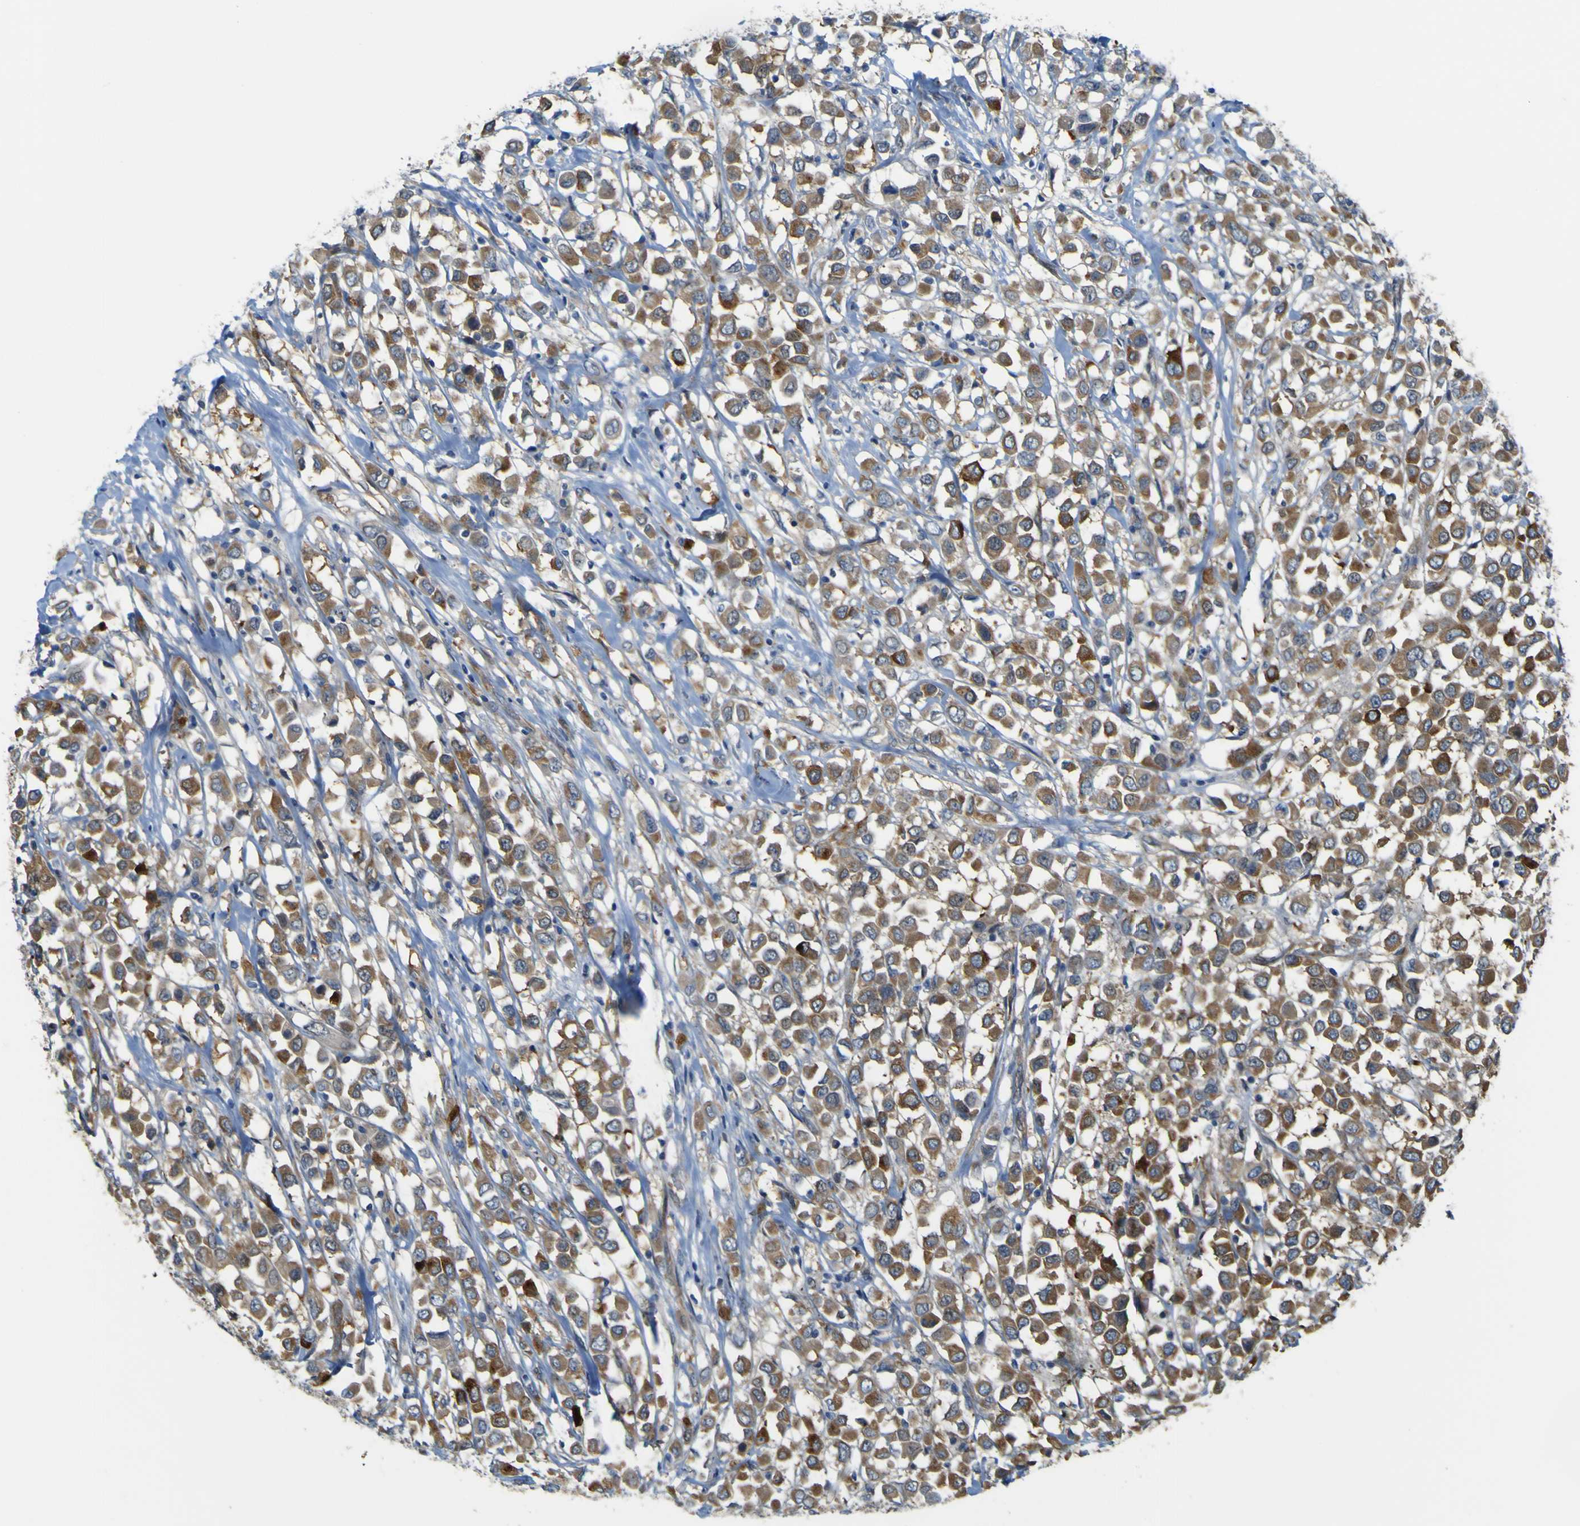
{"staining": {"intensity": "moderate", "quantity": ">75%", "location": "cytoplasmic/membranous"}, "tissue": "breast cancer", "cell_type": "Tumor cells", "image_type": "cancer", "snomed": [{"axis": "morphology", "description": "Duct carcinoma"}, {"axis": "topography", "description": "Breast"}], "caption": "Brown immunohistochemical staining in breast cancer reveals moderate cytoplasmic/membranous staining in approximately >75% of tumor cells.", "gene": "JPH1", "patient": {"sex": "female", "age": 61}}